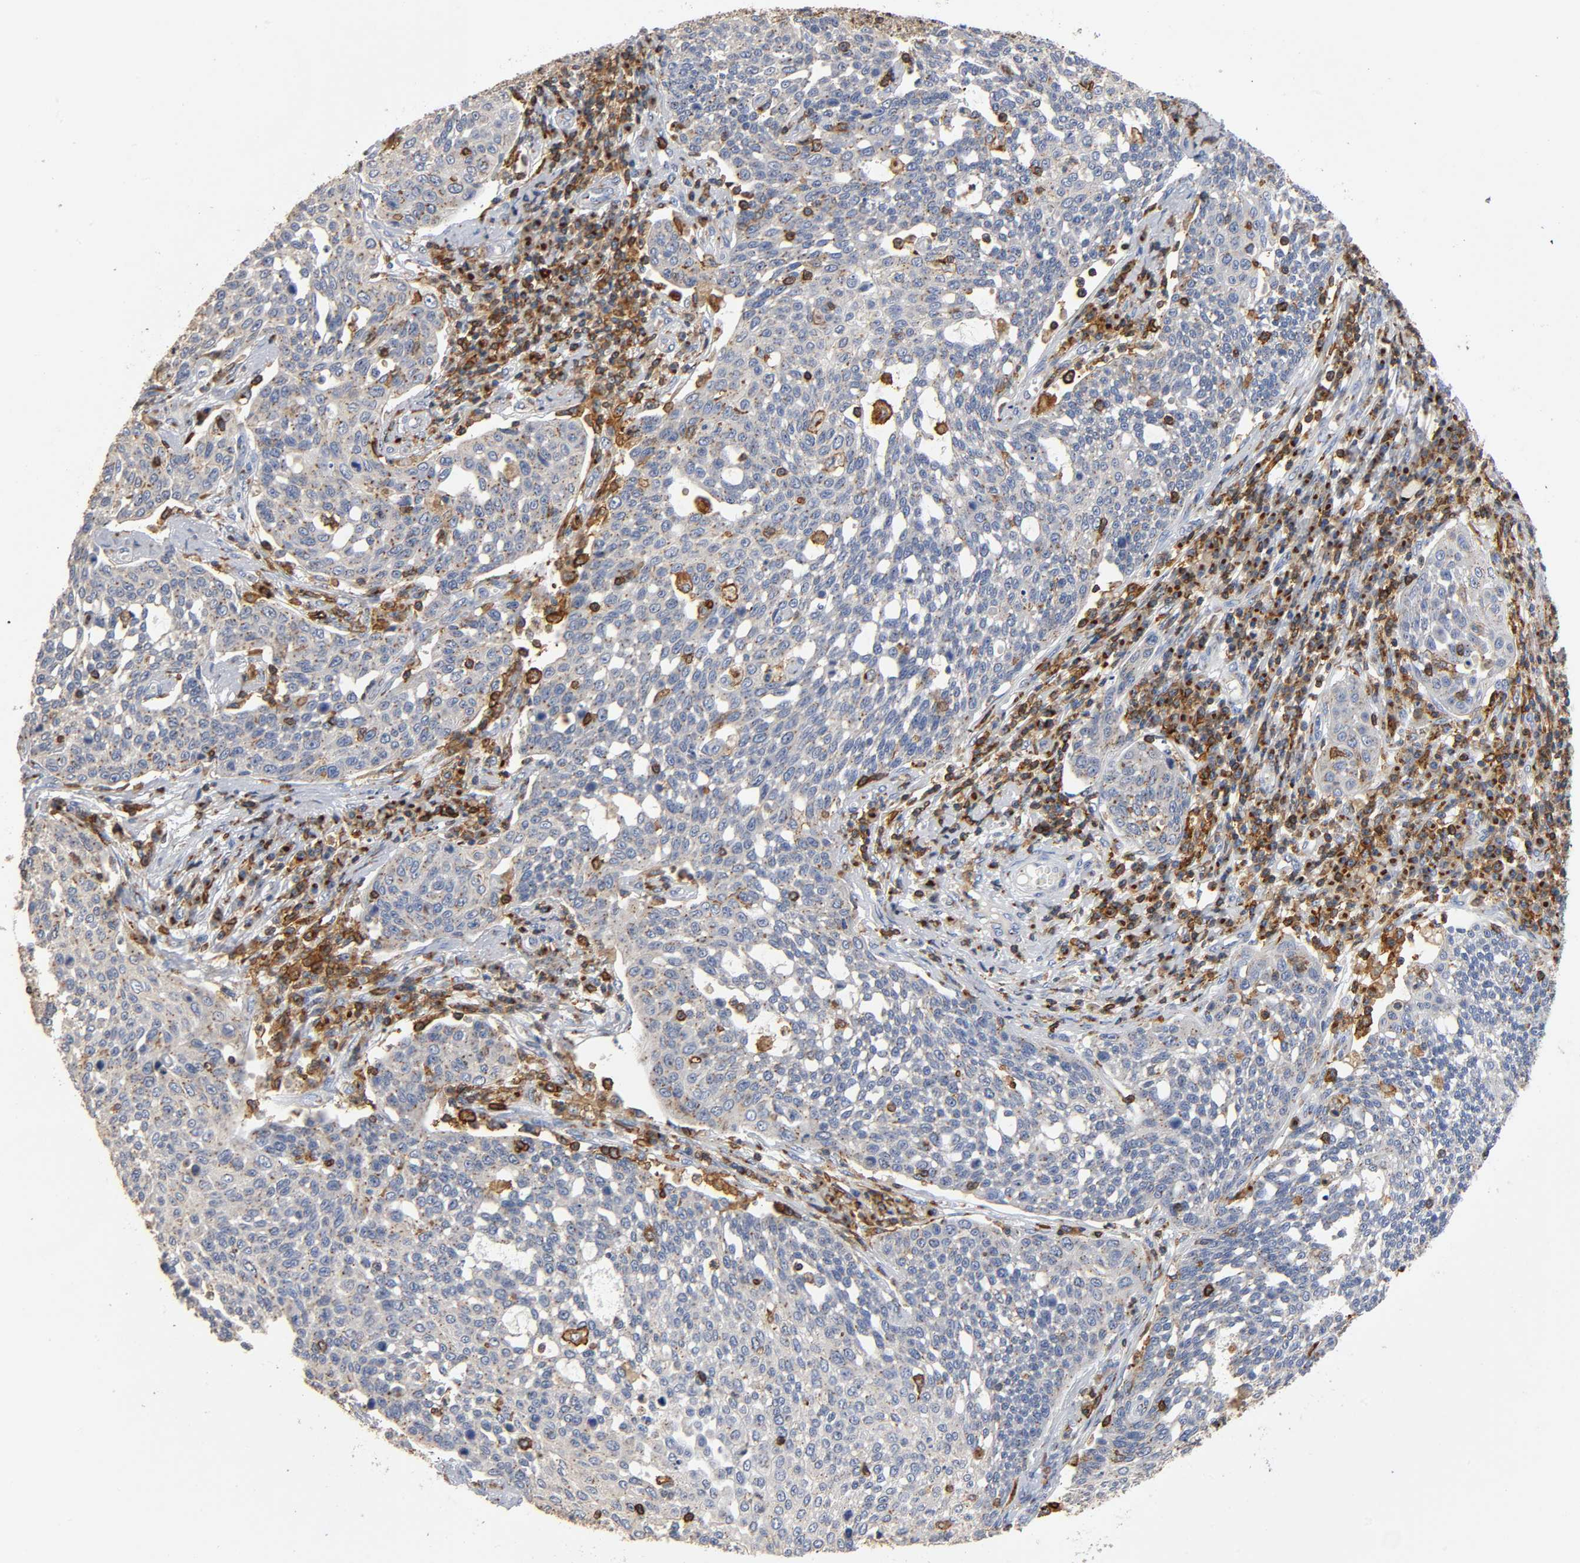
{"staining": {"intensity": "moderate", "quantity": "25%-75%", "location": "cytoplasmic/membranous"}, "tissue": "cervical cancer", "cell_type": "Tumor cells", "image_type": "cancer", "snomed": [{"axis": "morphology", "description": "Squamous cell carcinoma, NOS"}, {"axis": "topography", "description": "Cervix"}], "caption": "Immunohistochemical staining of human cervical squamous cell carcinoma exhibits medium levels of moderate cytoplasmic/membranous positivity in about 25%-75% of tumor cells.", "gene": "CAPN10", "patient": {"sex": "female", "age": 34}}